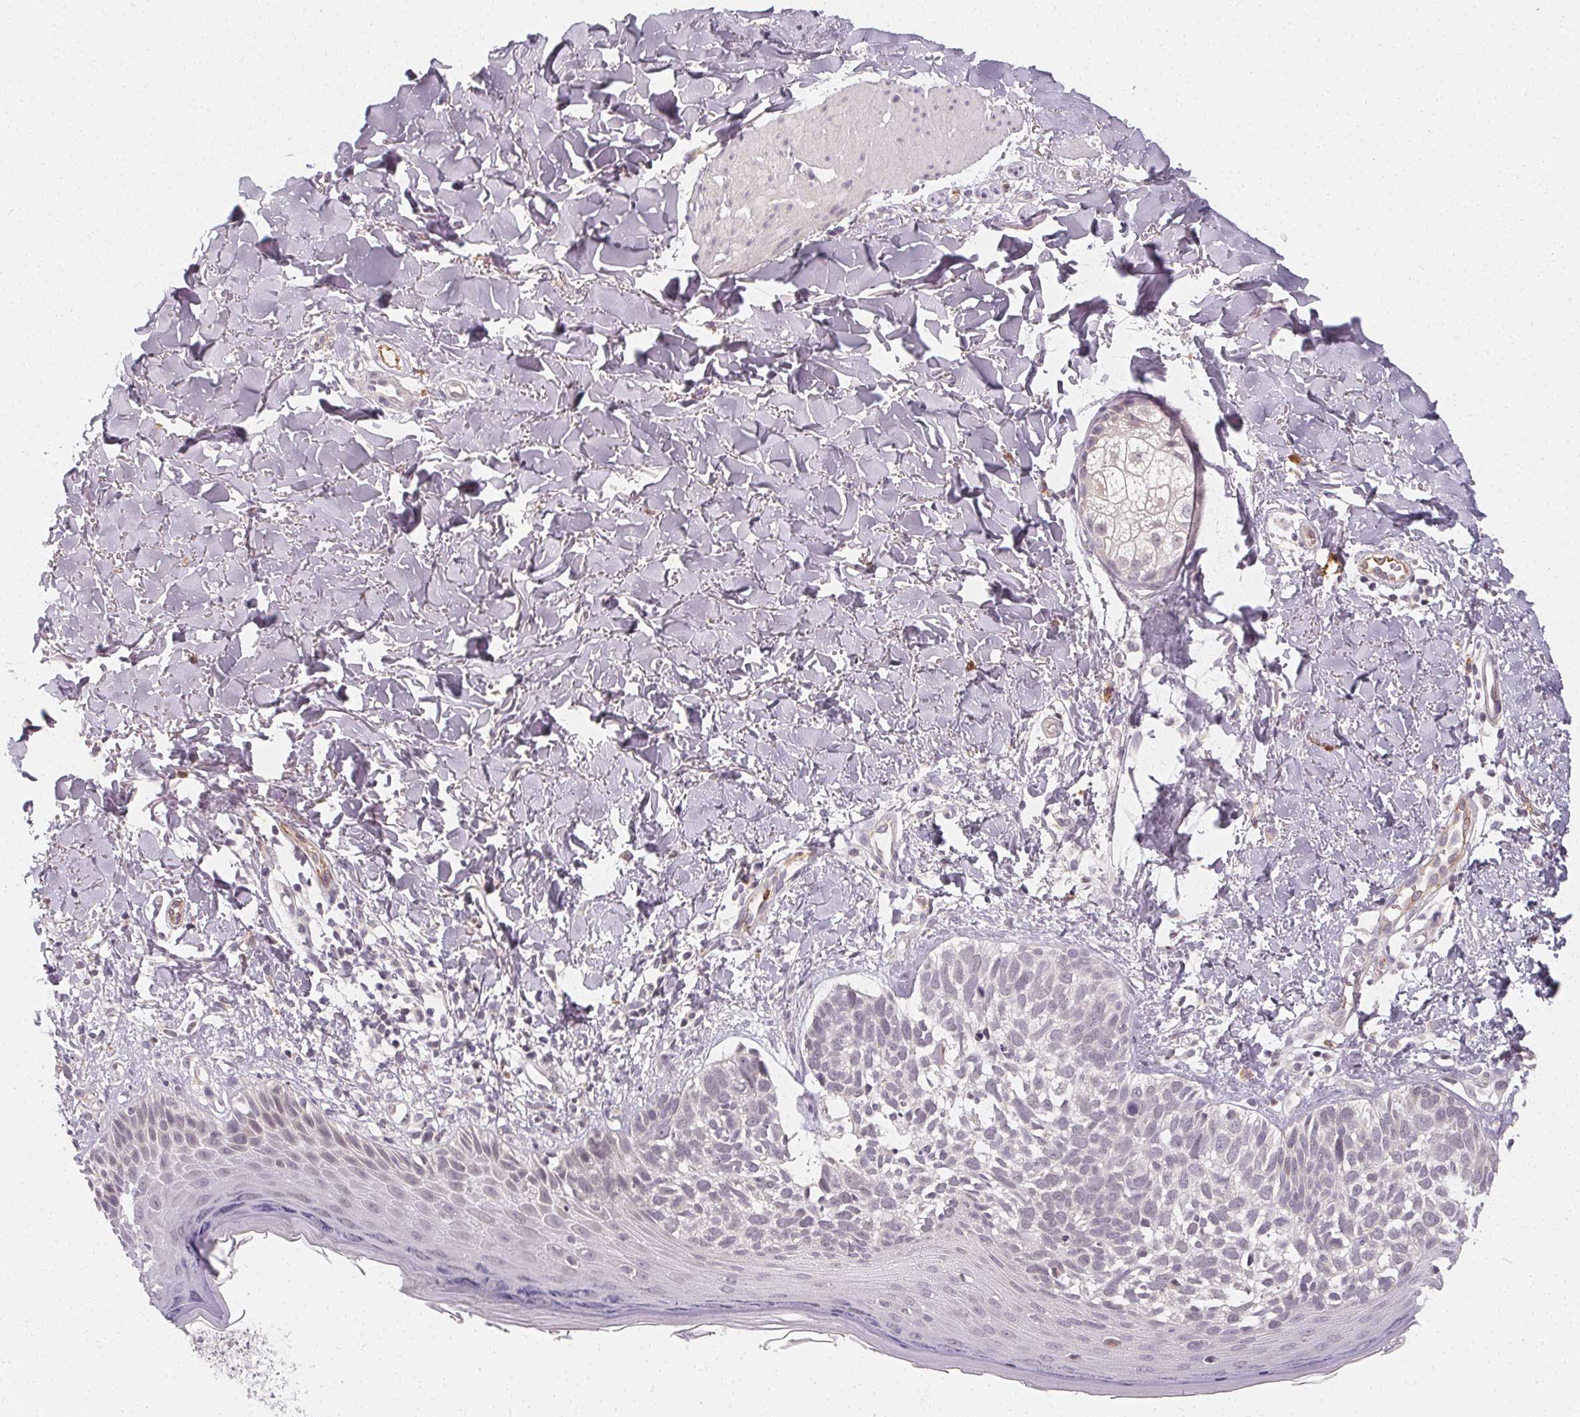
{"staining": {"intensity": "negative", "quantity": "none", "location": "none"}, "tissue": "skin cancer", "cell_type": "Tumor cells", "image_type": "cancer", "snomed": [{"axis": "morphology", "description": "Basal cell carcinoma"}, {"axis": "topography", "description": "Skin"}], "caption": "A high-resolution histopathology image shows immunohistochemistry staining of basal cell carcinoma (skin), which displays no significant positivity in tumor cells.", "gene": "CLCNKB", "patient": {"sex": "female", "age": 45}}